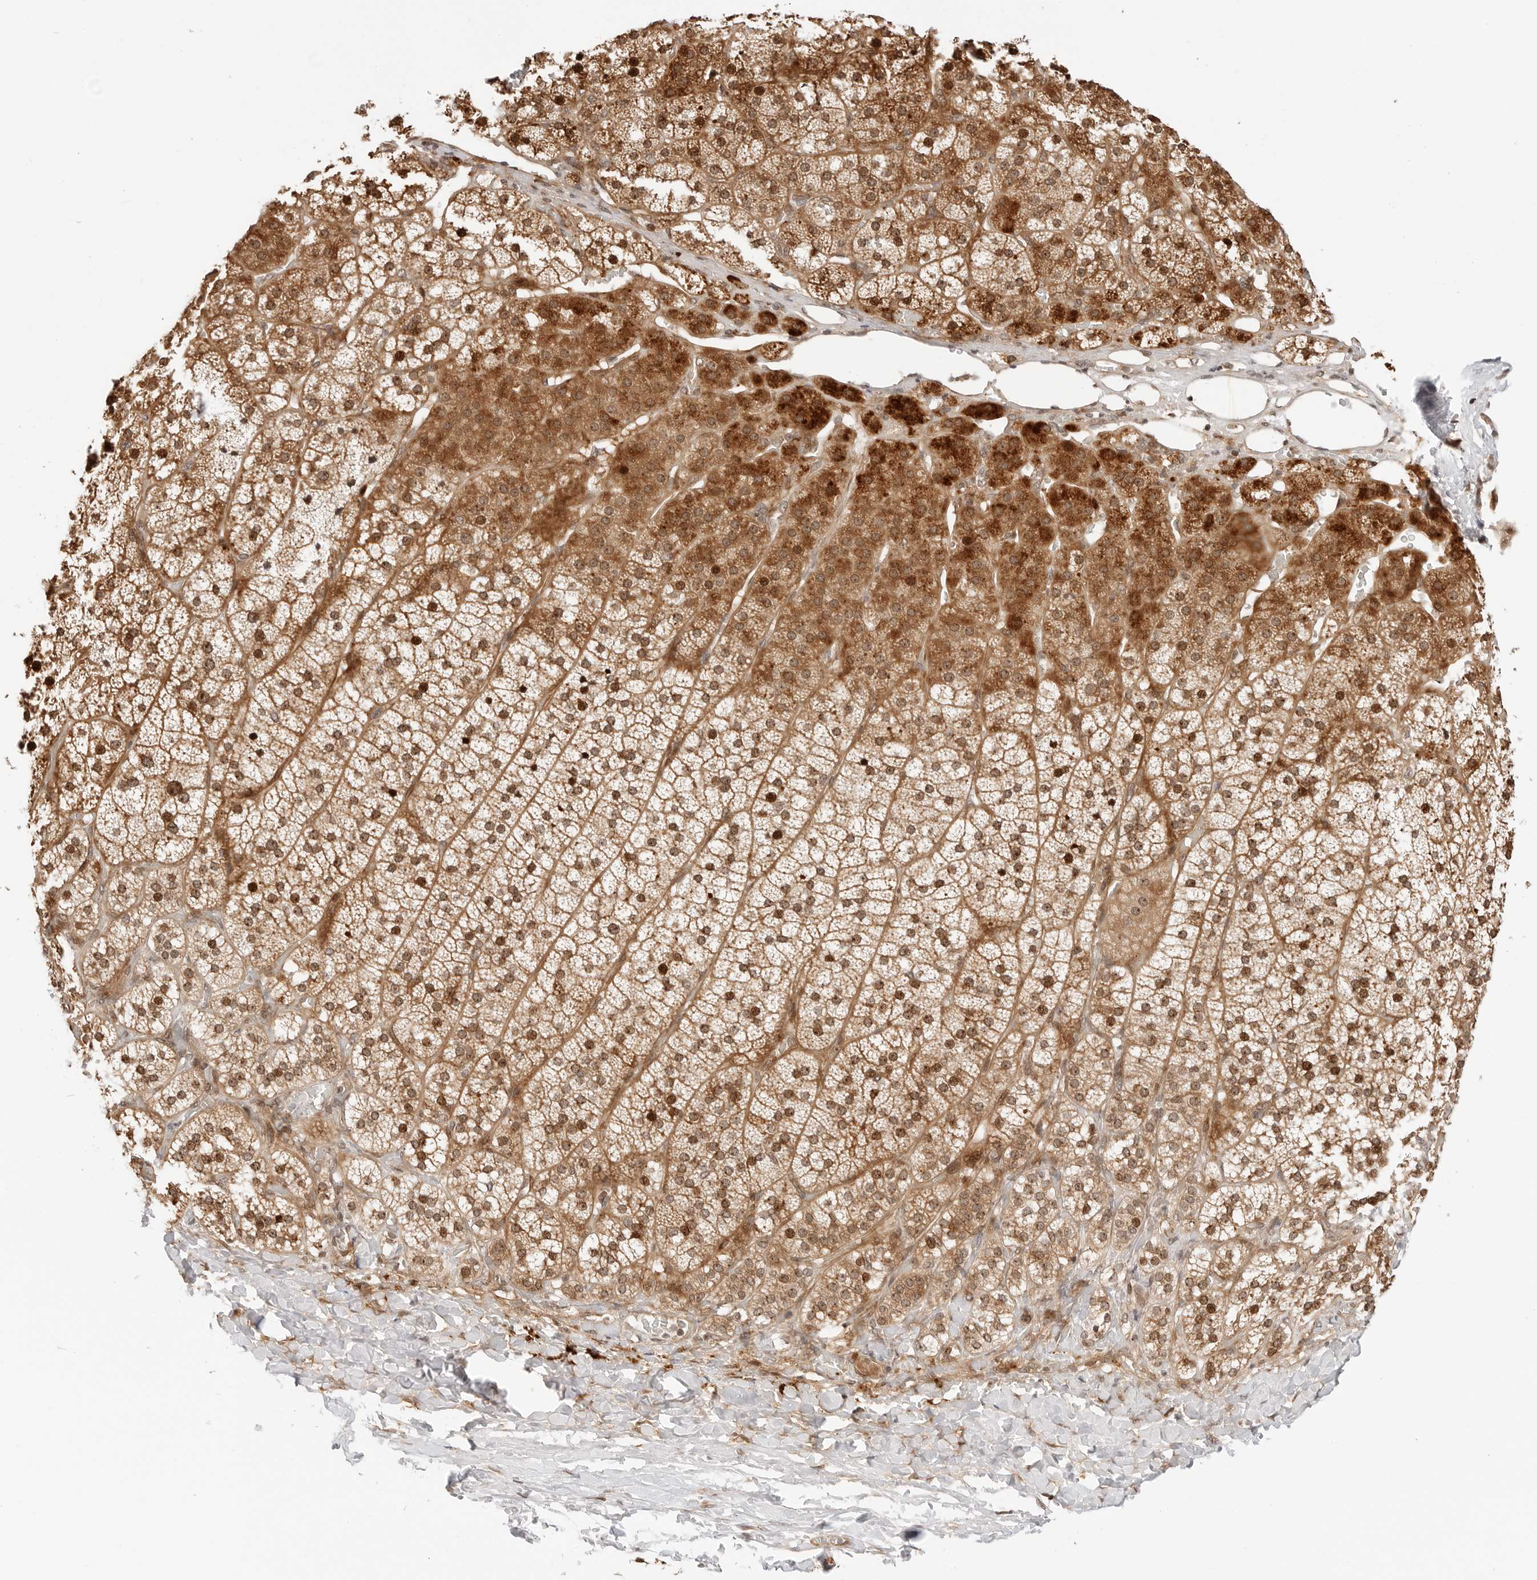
{"staining": {"intensity": "strong", "quantity": ">75%", "location": "cytoplasmic/membranous,nuclear"}, "tissue": "adrenal gland", "cell_type": "Glandular cells", "image_type": "normal", "snomed": [{"axis": "morphology", "description": "Normal tissue, NOS"}, {"axis": "topography", "description": "Adrenal gland"}], "caption": "Strong cytoplasmic/membranous,nuclear staining for a protein is seen in approximately >75% of glandular cells of unremarkable adrenal gland using IHC.", "gene": "GEM", "patient": {"sex": "female", "age": 44}}